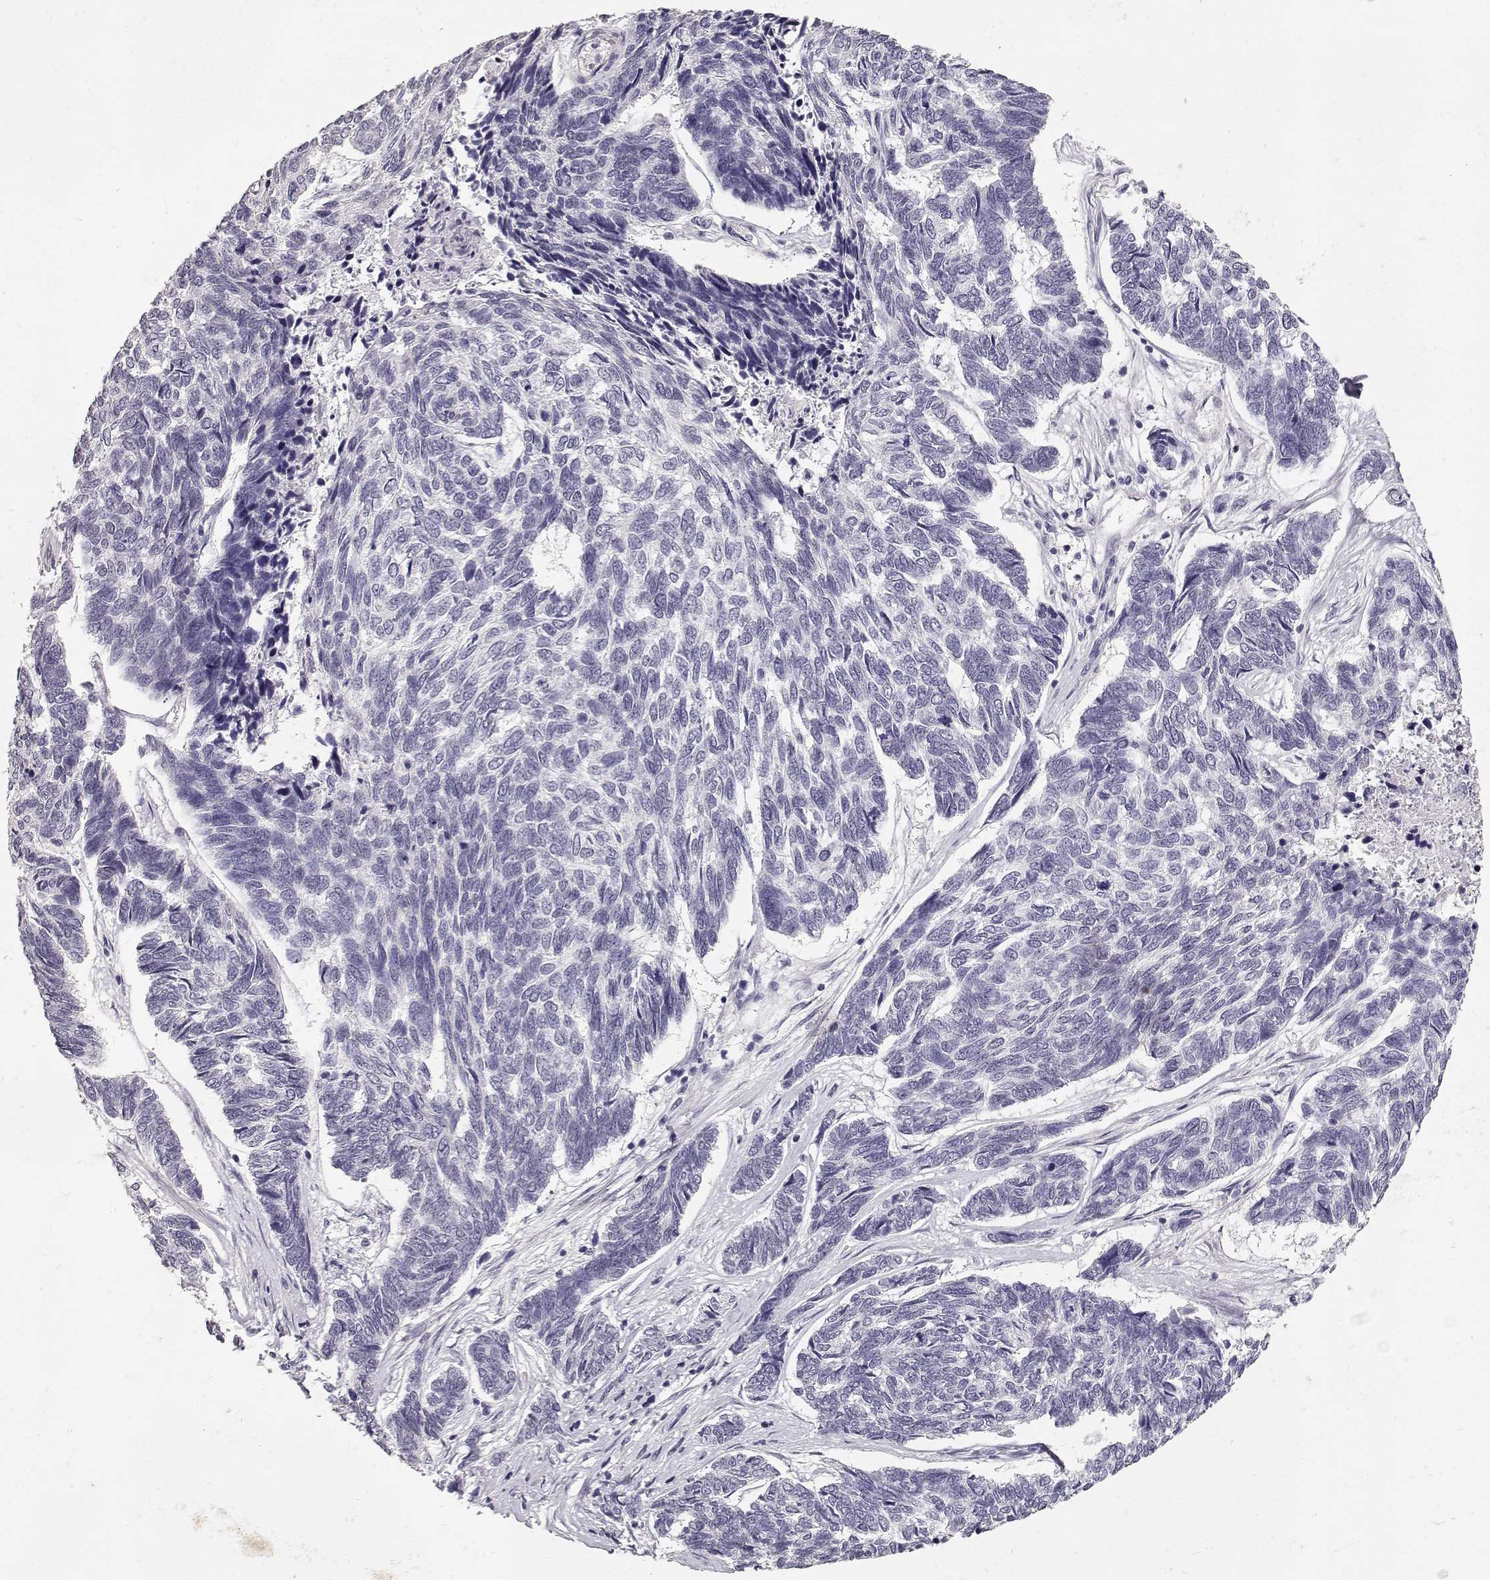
{"staining": {"intensity": "negative", "quantity": "none", "location": "none"}, "tissue": "skin cancer", "cell_type": "Tumor cells", "image_type": "cancer", "snomed": [{"axis": "morphology", "description": "Basal cell carcinoma"}, {"axis": "topography", "description": "Skin"}], "caption": "This is an immunohistochemistry micrograph of human skin cancer (basal cell carcinoma). There is no positivity in tumor cells.", "gene": "TPH2", "patient": {"sex": "female", "age": 65}}